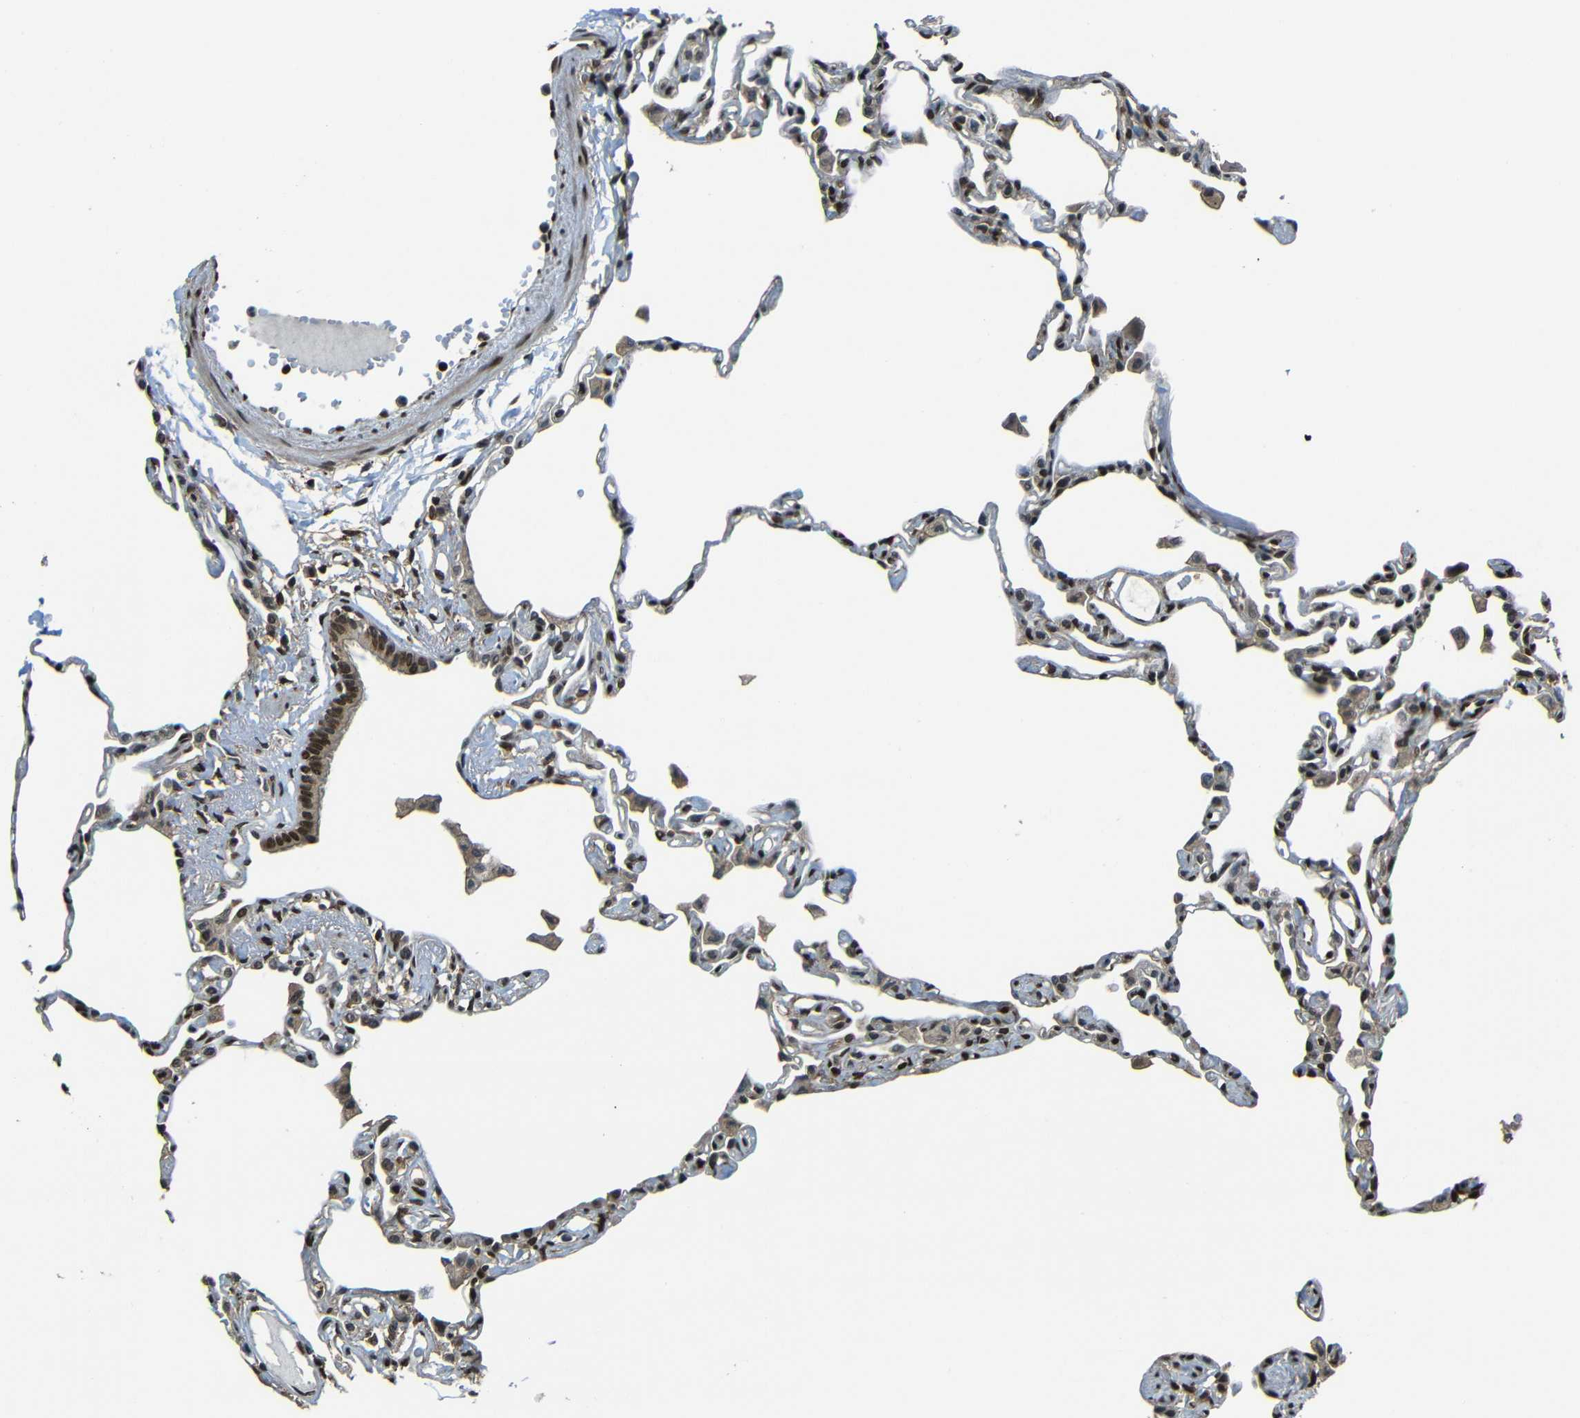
{"staining": {"intensity": "moderate", "quantity": "25%-75%", "location": "nuclear"}, "tissue": "lung", "cell_type": "Alveolar cells", "image_type": "normal", "snomed": [{"axis": "morphology", "description": "Normal tissue, NOS"}, {"axis": "topography", "description": "Lung"}], "caption": "IHC image of benign lung stained for a protein (brown), which exhibits medium levels of moderate nuclear staining in about 25%-75% of alveolar cells.", "gene": "PSIP1", "patient": {"sex": "female", "age": 49}}